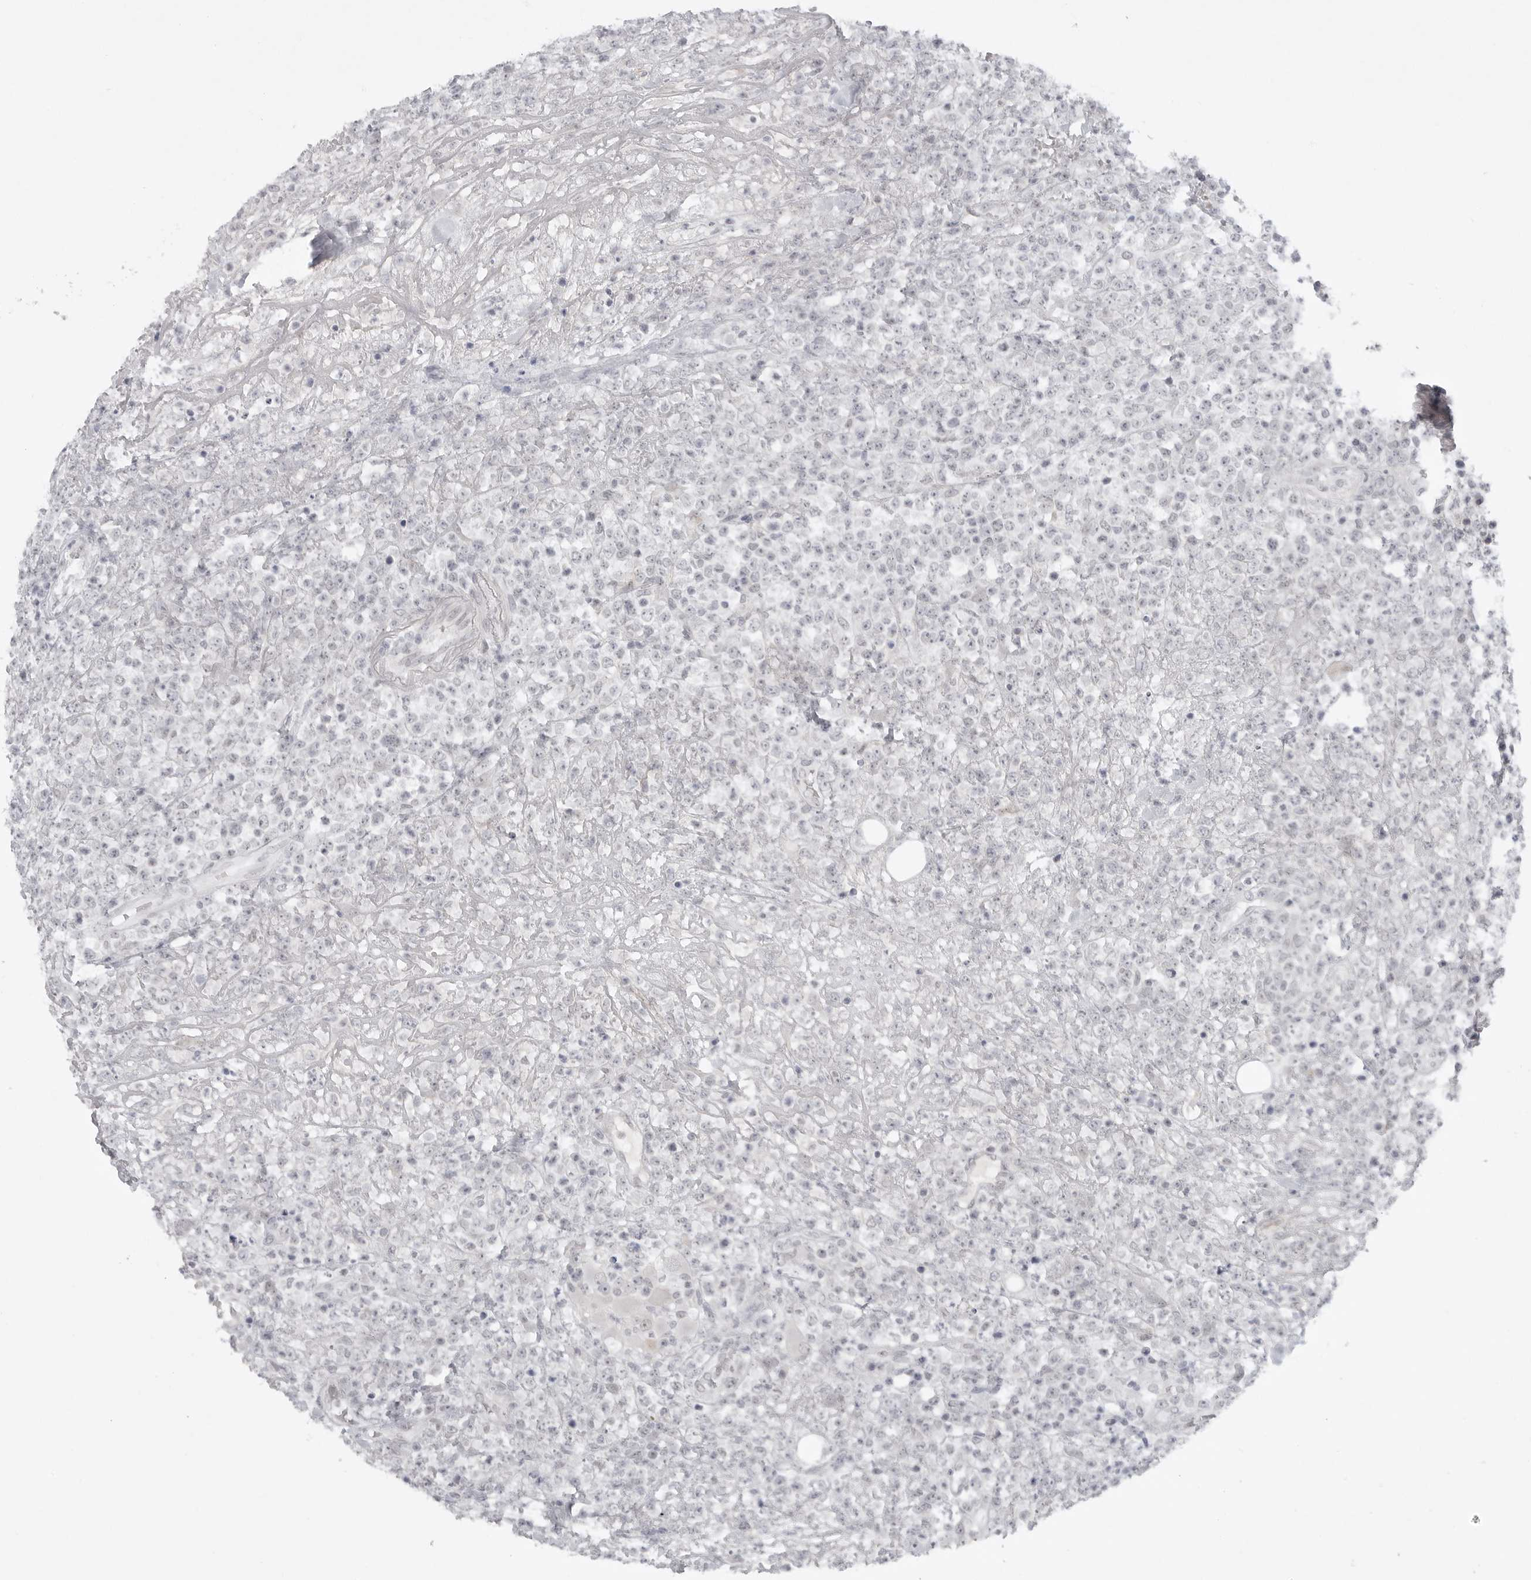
{"staining": {"intensity": "negative", "quantity": "none", "location": "none"}, "tissue": "lymphoma", "cell_type": "Tumor cells", "image_type": "cancer", "snomed": [{"axis": "morphology", "description": "Malignant lymphoma, non-Hodgkin's type, High grade"}, {"axis": "topography", "description": "Colon"}], "caption": "Image shows no protein expression in tumor cells of malignant lymphoma, non-Hodgkin's type (high-grade) tissue.", "gene": "TCTN3", "patient": {"sex": "female", "age": 53}}